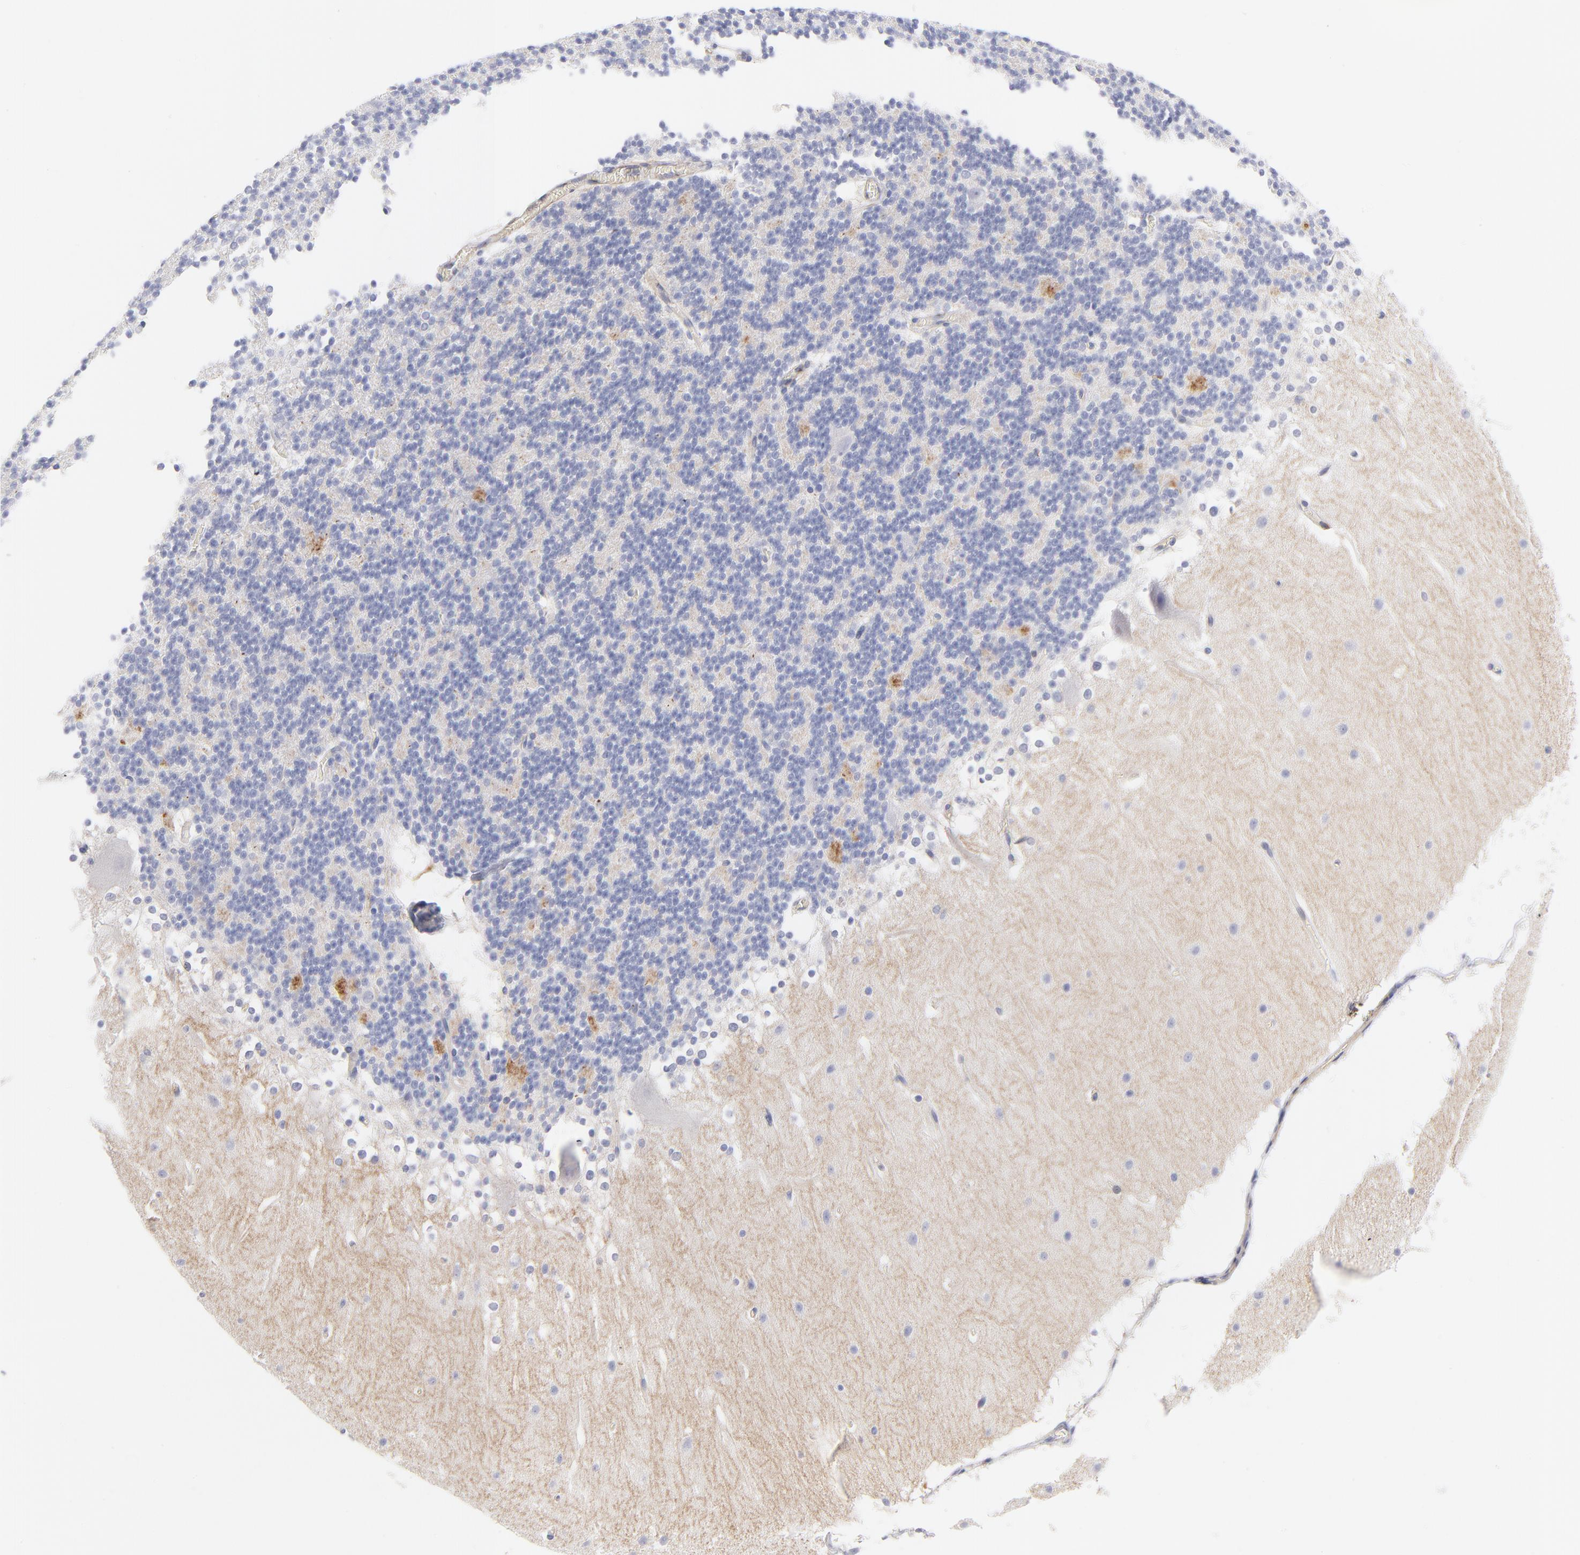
{"staining": {"intensity": "negative", "quantity": "none", "location": "none"}, "tissue": "cerebellum", "cell_type": "Cells in granular layer", "image_type": "normal", "snomed": [{"axis": "morphology", "description": "Normal tissue, NOS"}, {"axis": "topography", "description": "Cerebellum"}], "caption": "This is an immunohistochemistry photomicrograph of unremarkable cerebellum. There is no positivity in cells in granular layer.", "gene": "ACTA2", "patient": {"sex": "female", "age": 19}}